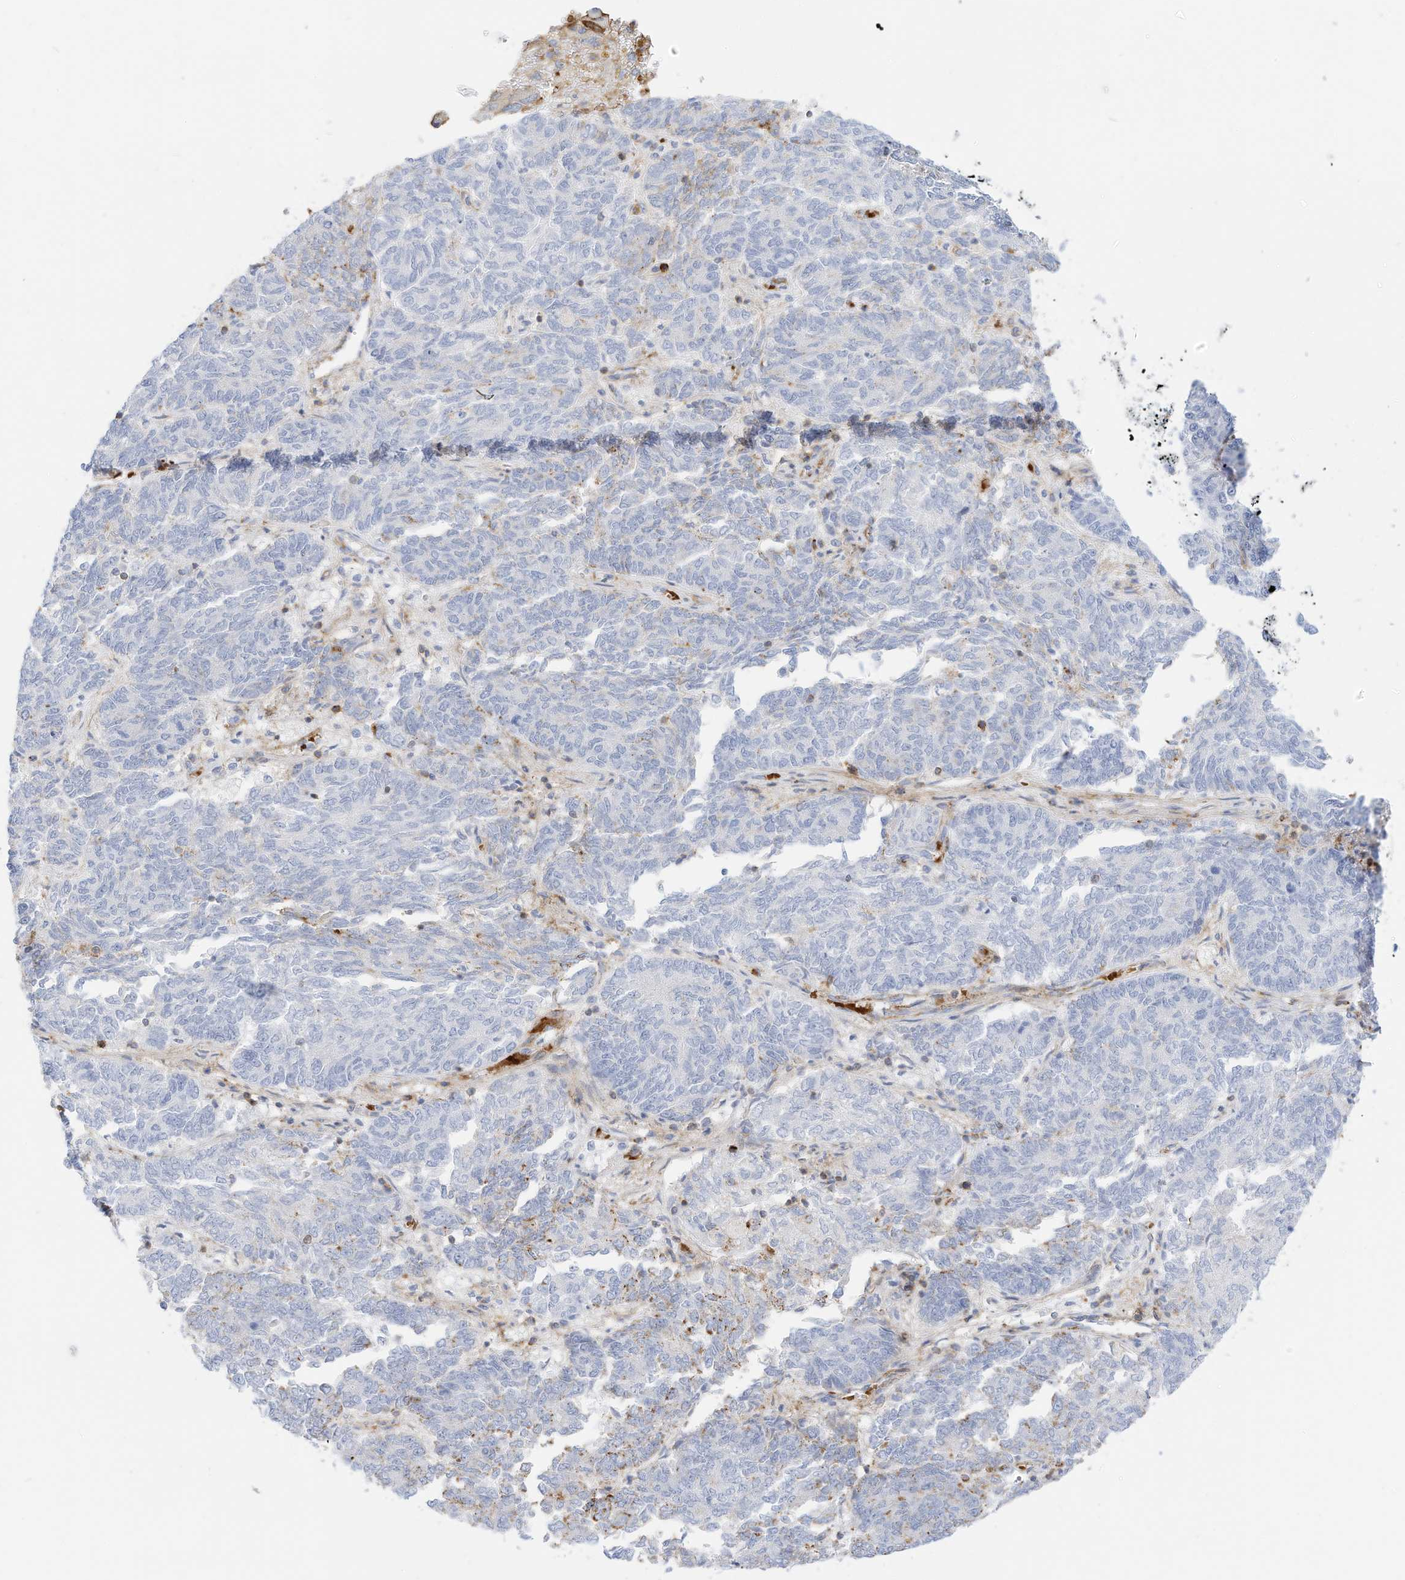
{"staining": {"intensity": "negative", "quantity": "none", "location": "none"}, "tissue": "endometrial cancer", "cell_type": "Tumor cells", "image_type": "cancer", "snomed": [{"axis": "morphology", "description": "Adenocarcinoma, NOS"}, {"axis": "topography", "description": "Endometrium"}], "caption": "High power microscopy image of an immunohistochemistry micrograph of endometrial cancer, revealing no significant staining in tumor cells.", "gene": "TXNDC9", "patient": {"sex": "female", "age": 80}}